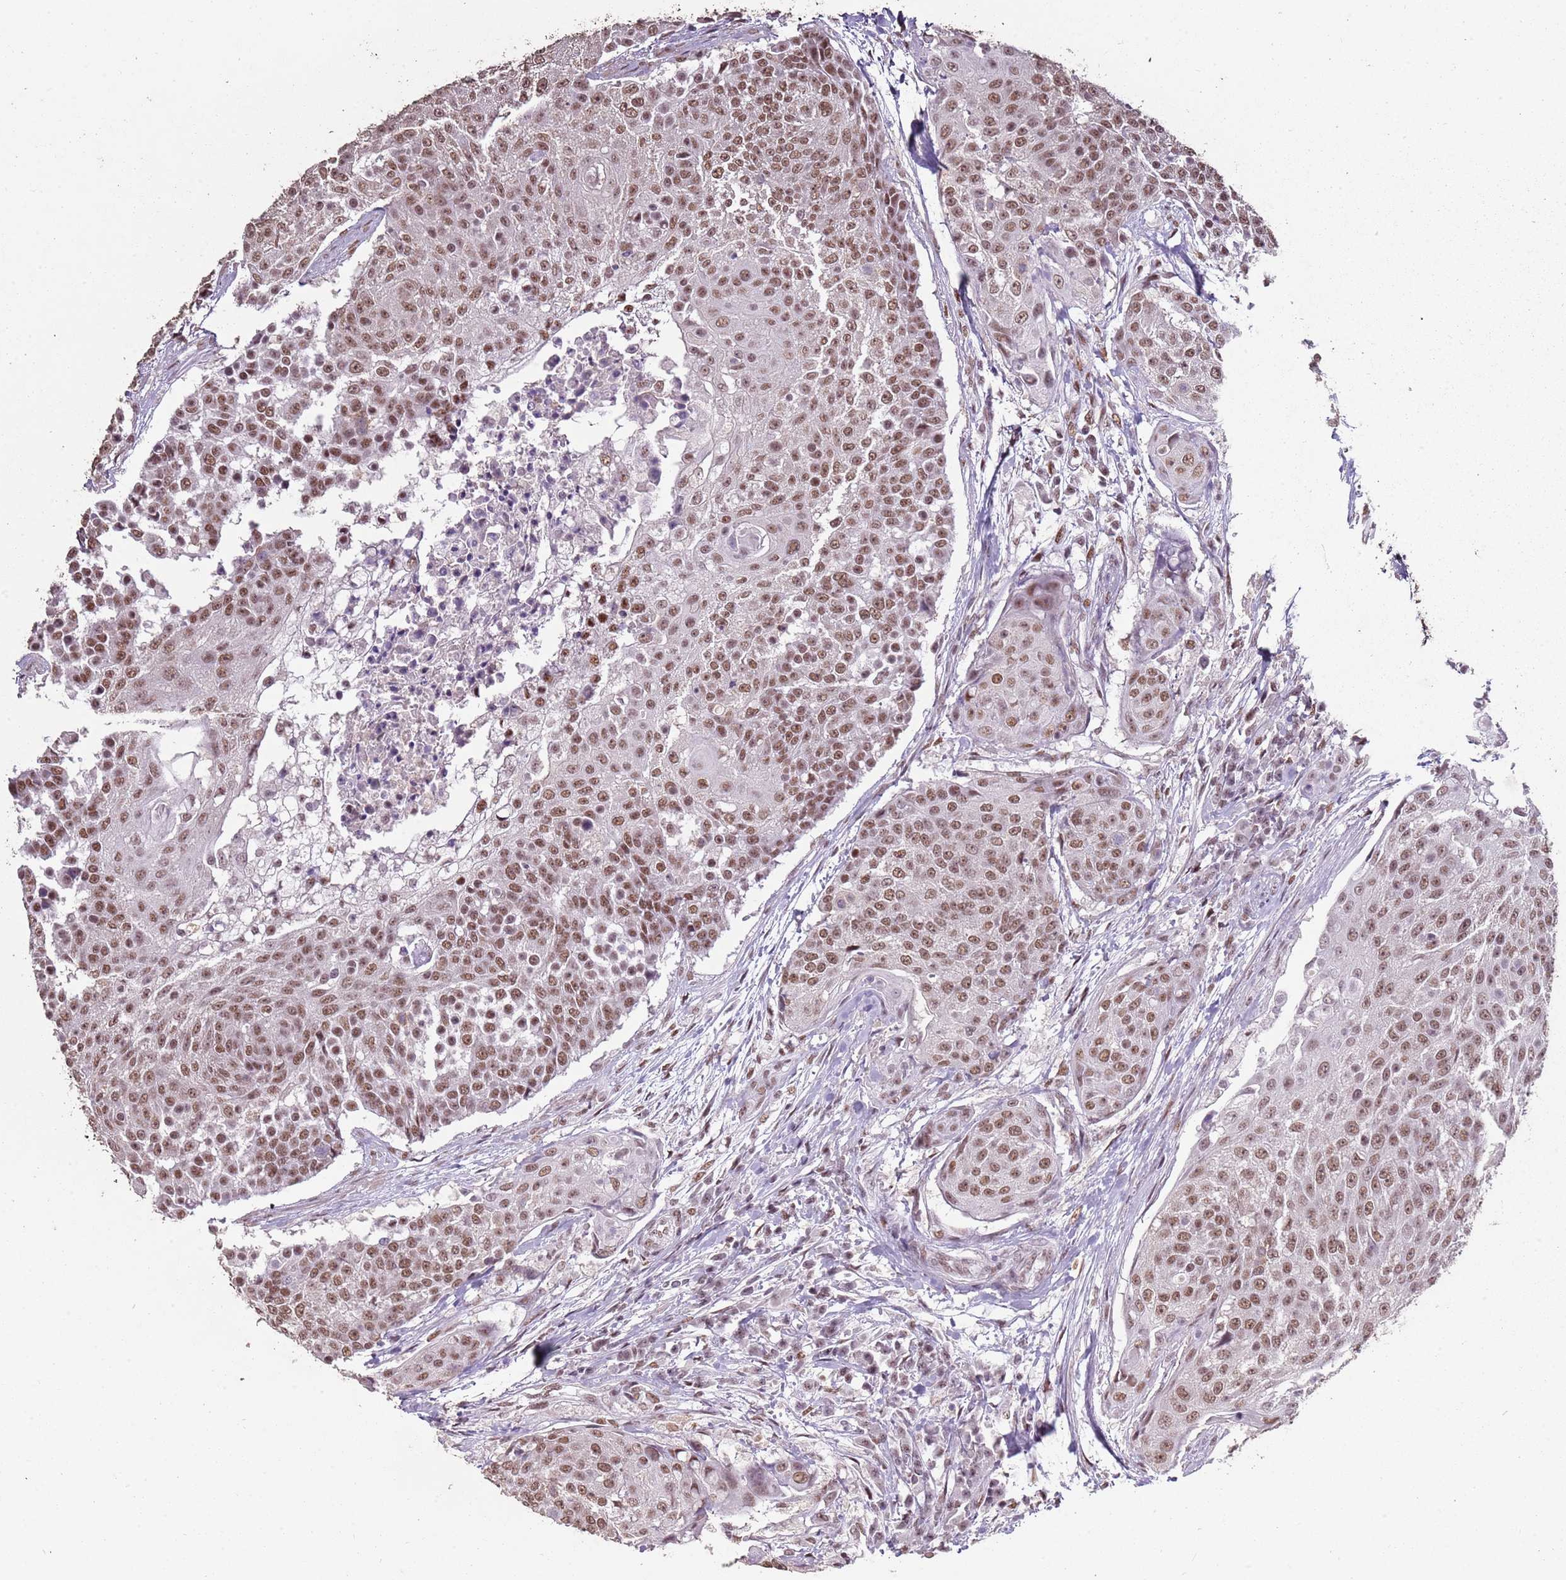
{"staining": {"intensity": "moderate", "quantity": ">75%", "location": "nuclear"}, "tissue": "urothelial cancer", "cell_type": "Tumor cells", "image_type": "cancer", "snomed": [{"axis": "morphology", "description": "Urothelial carcinoma, High grade"}, {"axis": "topography", "description": "Urinary bladder"}], "caption": "Moderate nuclear protein positivity is seen in about >75% of tumor cells in urothelial carcinoma (high-grade).", "gene": "ARL14EP", "patient": {"sex": "female", "age": 63}}